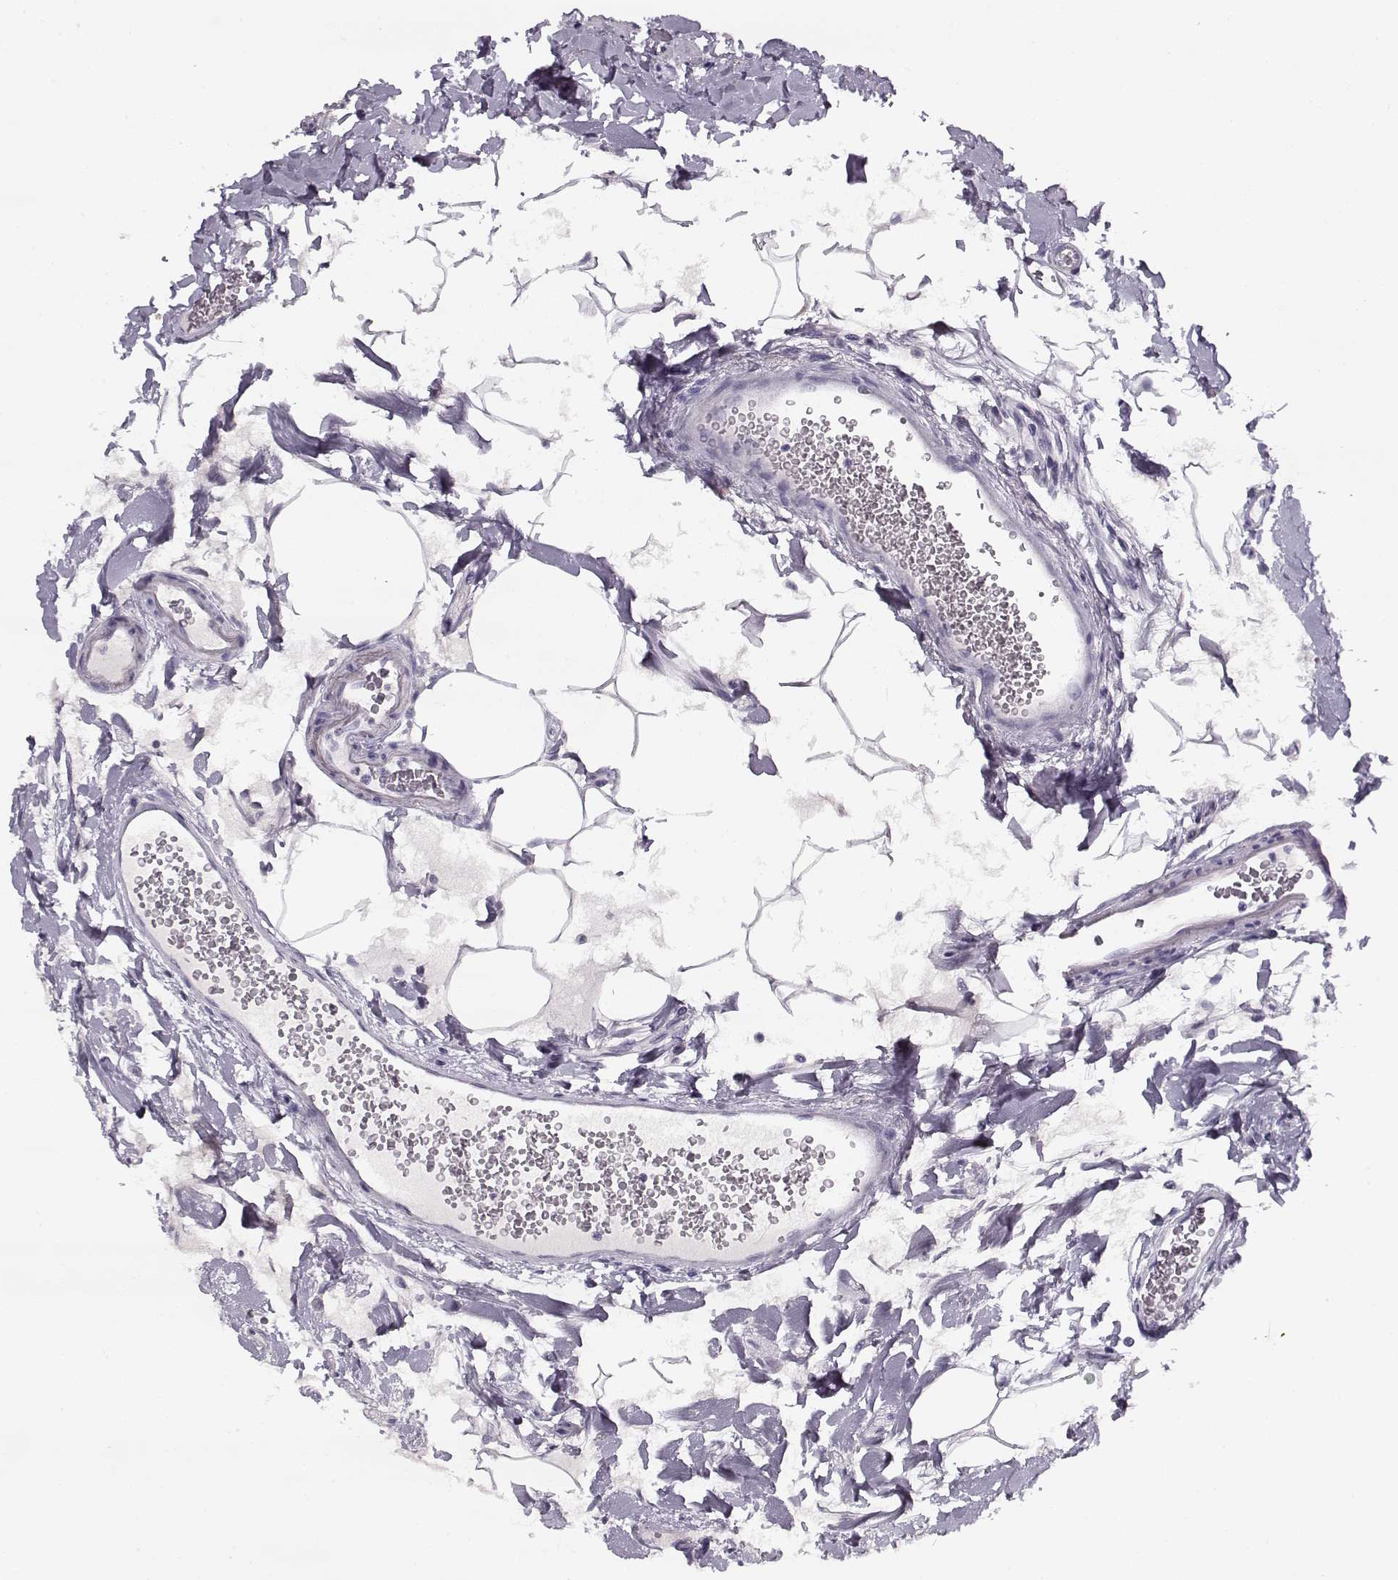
{"staining": {"intensity": "negative", "quantity": "none", "location": "none"}, "tissue": "small intestine", "cell_type": "Glandular cells", "image_type": "normal", "snomed": [{"axis": "morphology", "description": "Normal tissue, NOS"}, {"axis": "topography", "description": "Small intestine"}], "caption": "Benign small intestine was stained to show a protein in brown. There is no significant positivity in glandular cells.", "gene": "PNMT", "patient": {"sex": "female", "age": 56}}